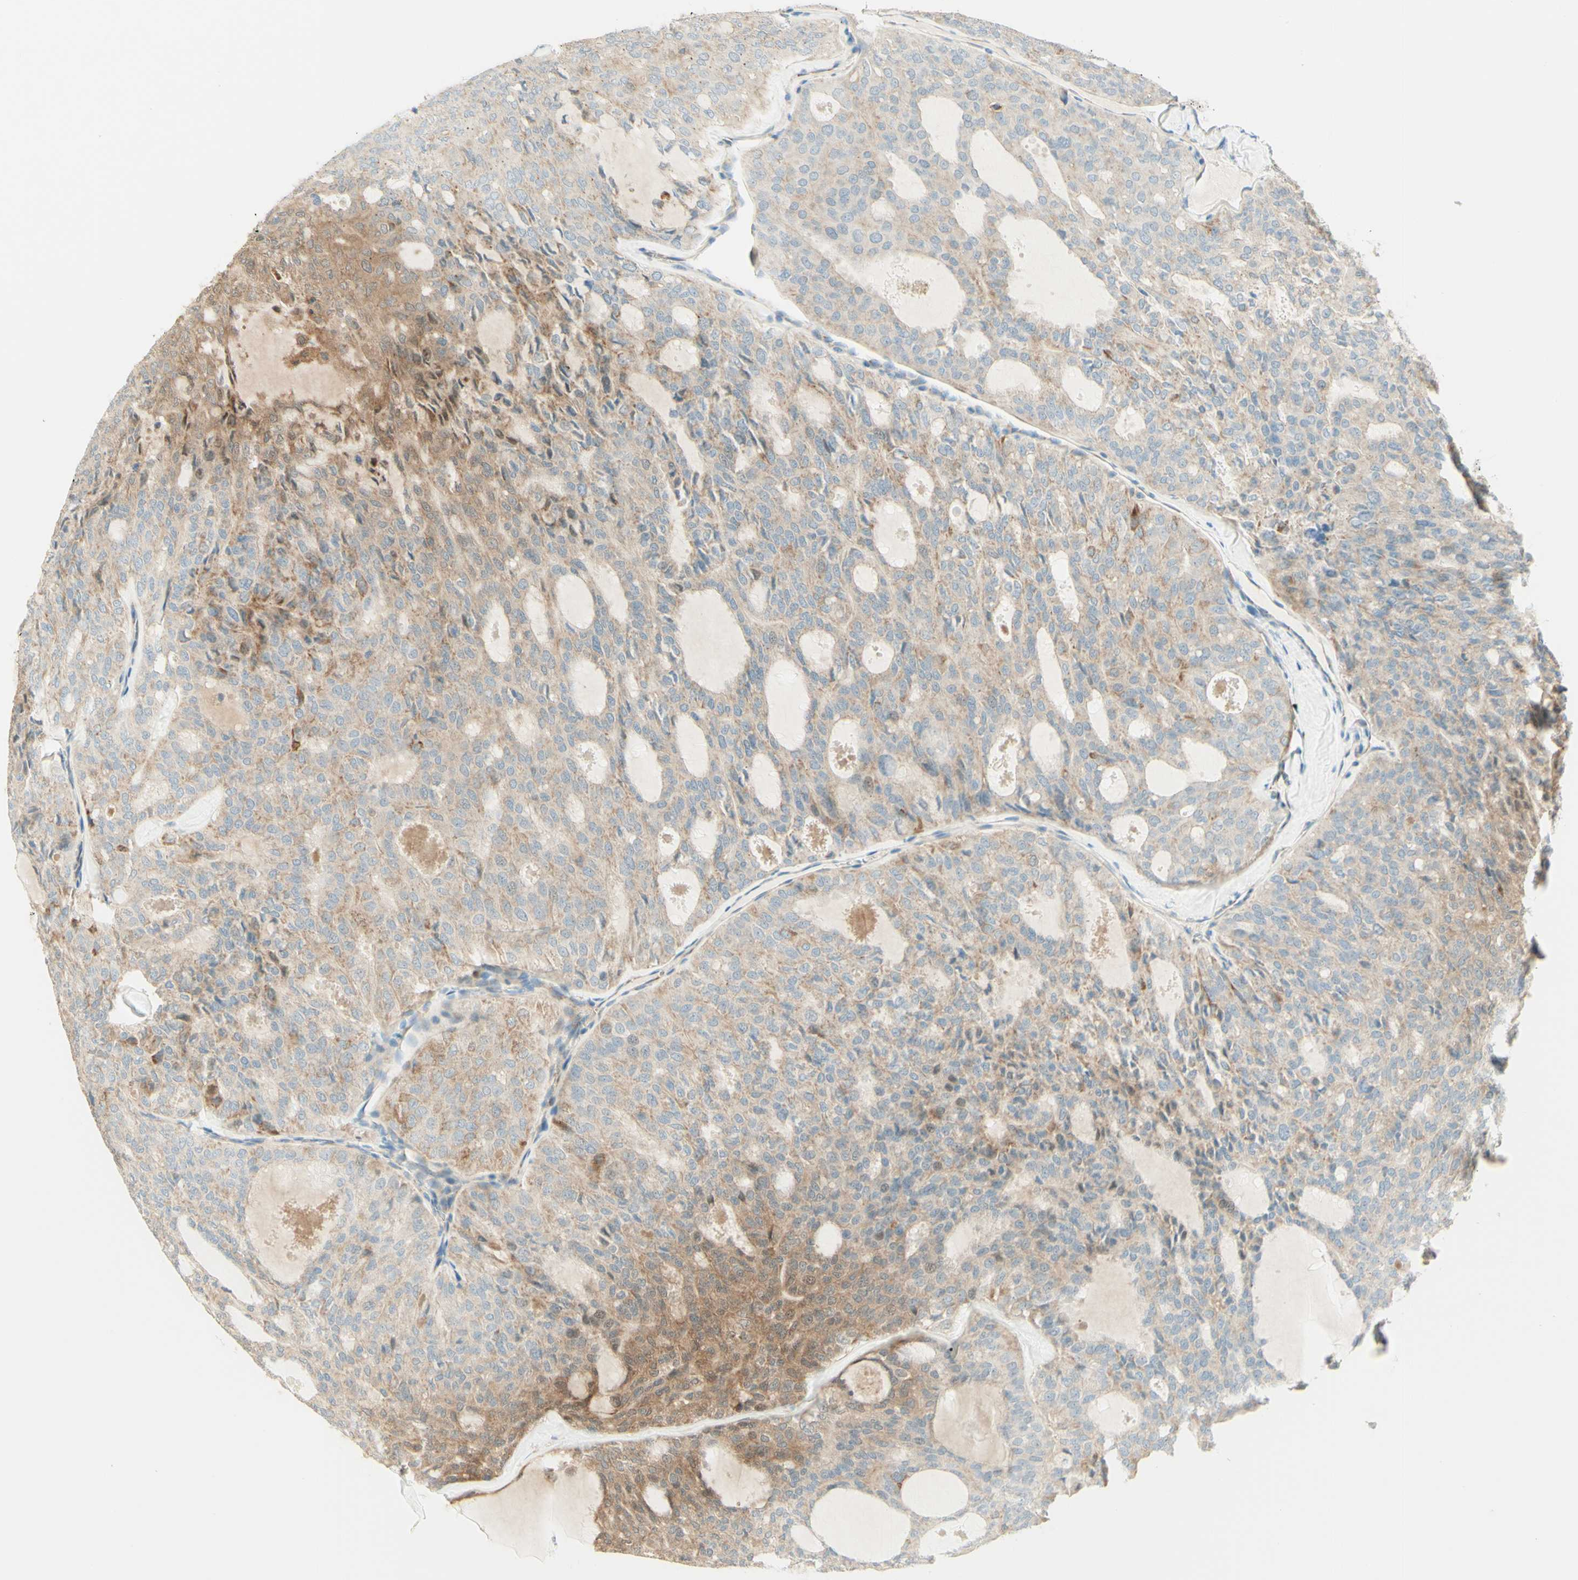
{"staining": {"intensity": "moderate", "quantity": "25%-75%", "location": "cytoplasmic/membranous"}, "tissue": "thyroid cancer", "cell_type": "Tumor cells", "image_type": "cancer", "snomed": [{"axis": "morphology", "description": "Follicular adenoma carcinoma, NOS"}, {"axis": "topography", "description": "Thyroid gland"}], "caption": "Thyroid cancer (follicular adenoma carcinoma) tissue shows moderate cytoplasmic/membranous positivity in approximately 25%-75% of tumor cells, visualized by immunohistochemistry. Nuclei are stained in blue.", "gene": "PROM1", "patient": {"sex": "male", "age": 75}}